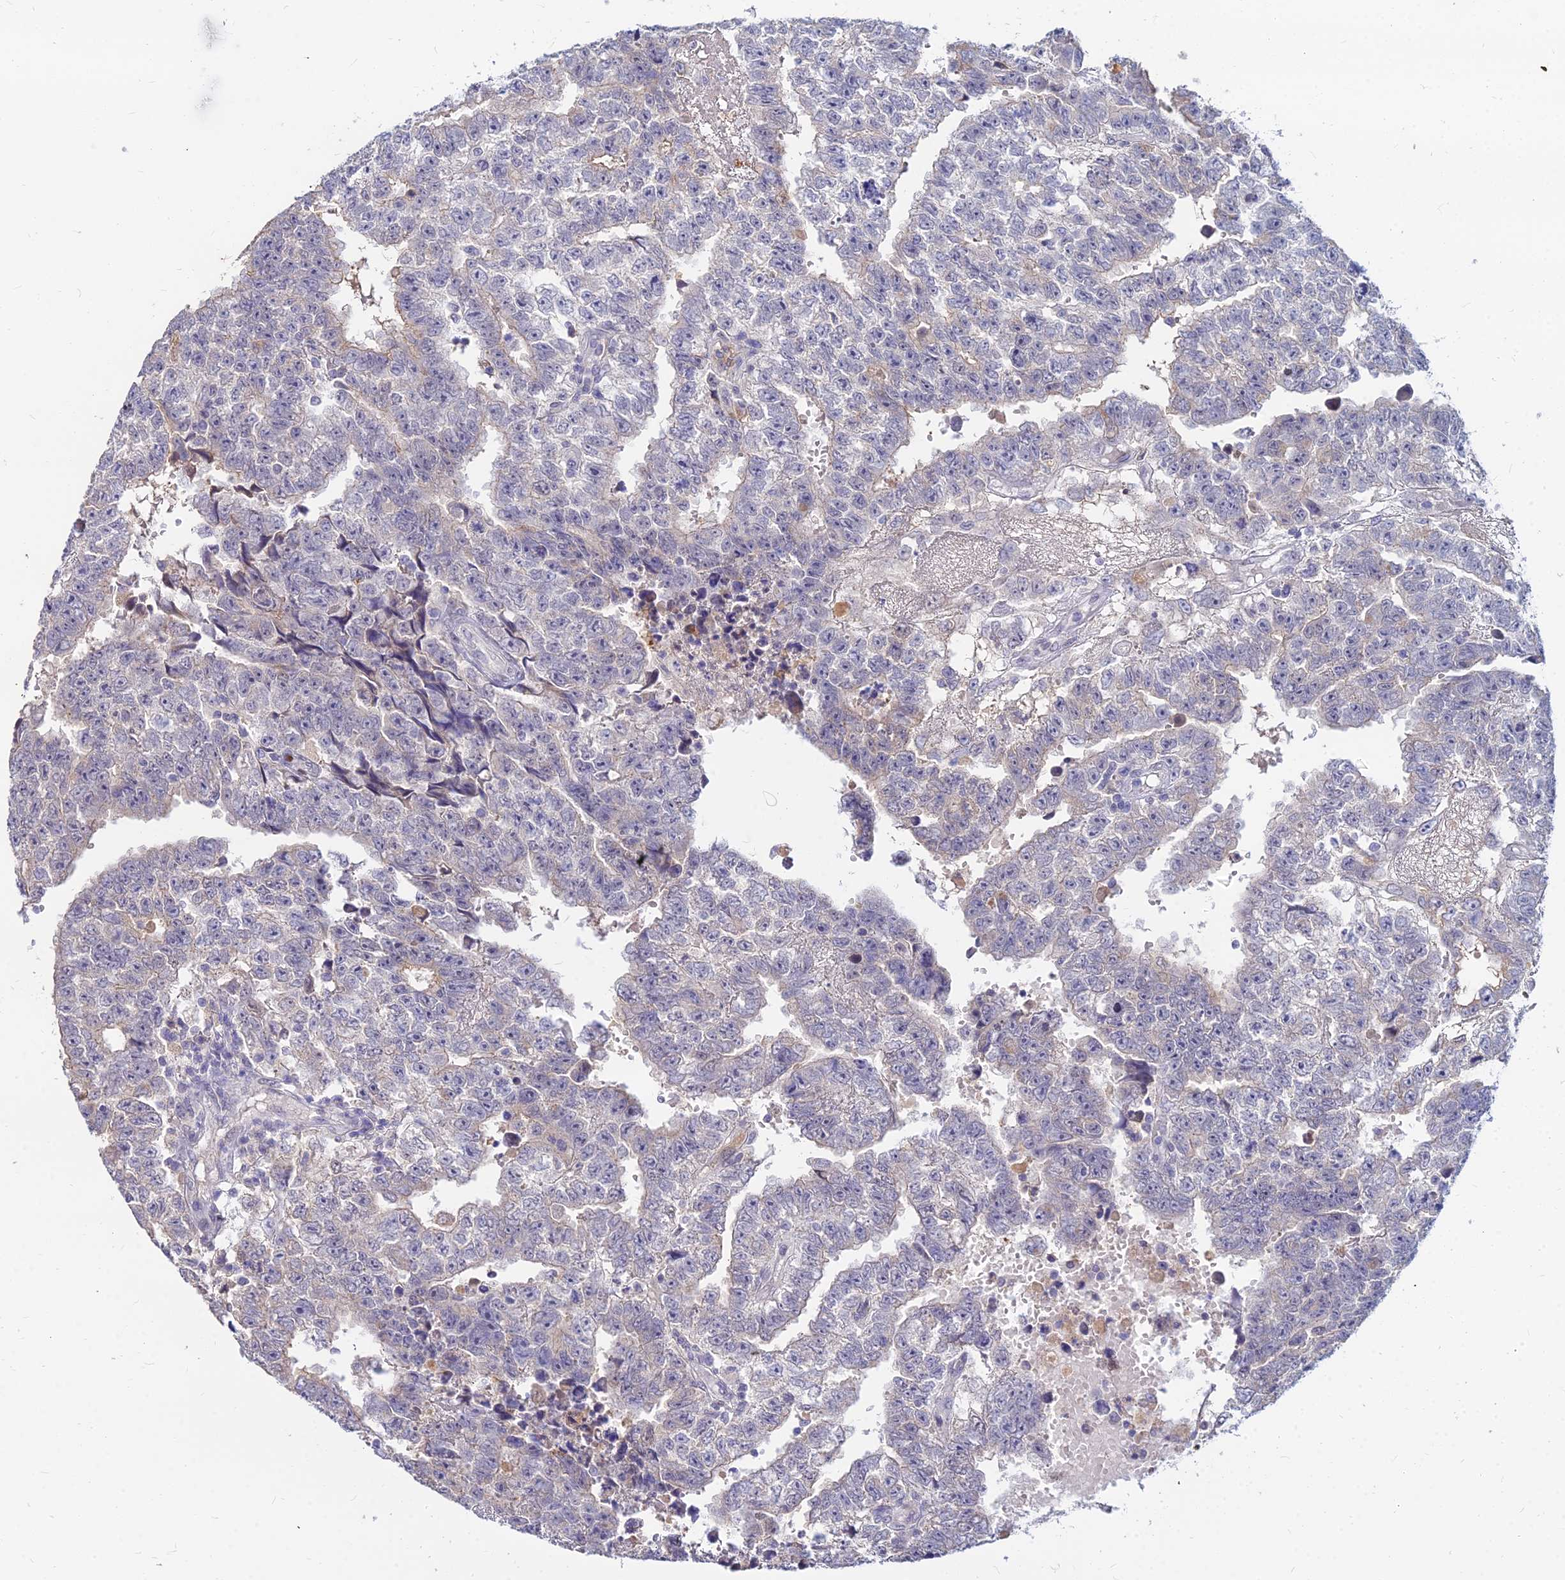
{"staining": {"intensity": "negative", "quantity": "none", "location": "none"}, "tissue": "testis cancer", "cell_type": "Tumor cells", "image_type": "cancer", "snomed": [{"axis": "morphology", "description": "Carcinoma, Embryonal, NOS"}, {"axis": "topography", "description": "Testis"}], "caption": "Immunohistochemistry of human embryonal carcinoma (testis) reveals no expression in tumor cells.", "gene": "GOLGA6D", "patient": {"sex": "male", "age": 25}}